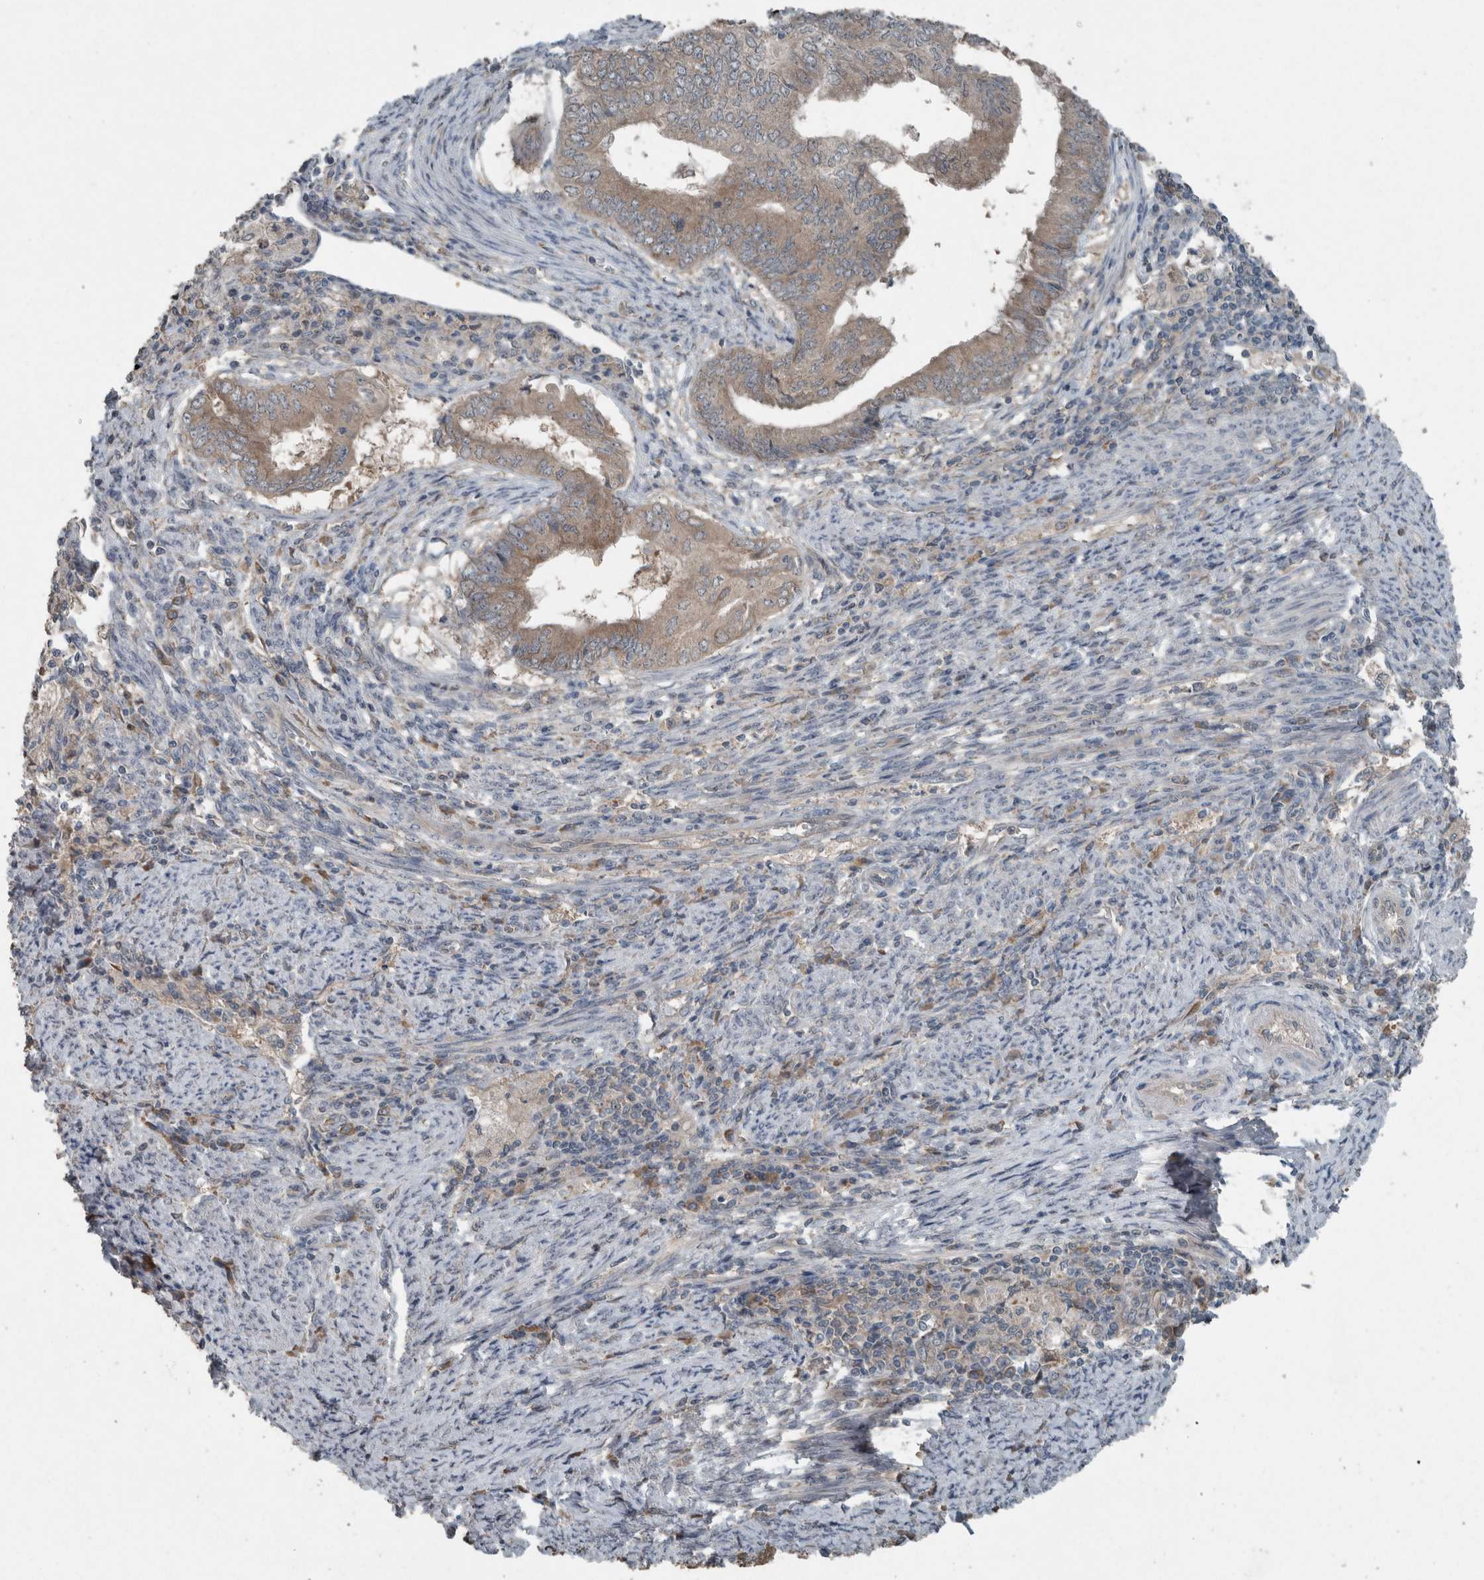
{"staining": {"intensity": "weak", "quantity": ">75%", "location": "cytoplasmic/membranous"}, "tissue": "endometrial cancer", "cell_type": "Tumor cells", "image_type": "cancer", "snomed": [{"axis": "morphology", "description": "Polyp, NOS"}, {"axis": "morphology", "description": "Adenocarcinoma, NOS"}, {"axis": "morphology", "description": "Adenoma, NOS"}, {"axis": "topography", "description": "Endometrium"}], "caption": "Human endometrial cancer stained with a brown dye shows weak cytoplasmic/membranous positive positivity in about >75% of tumor cells.", "gene": "KNTC1", "patient": {"sex": "female", "age": 79}}